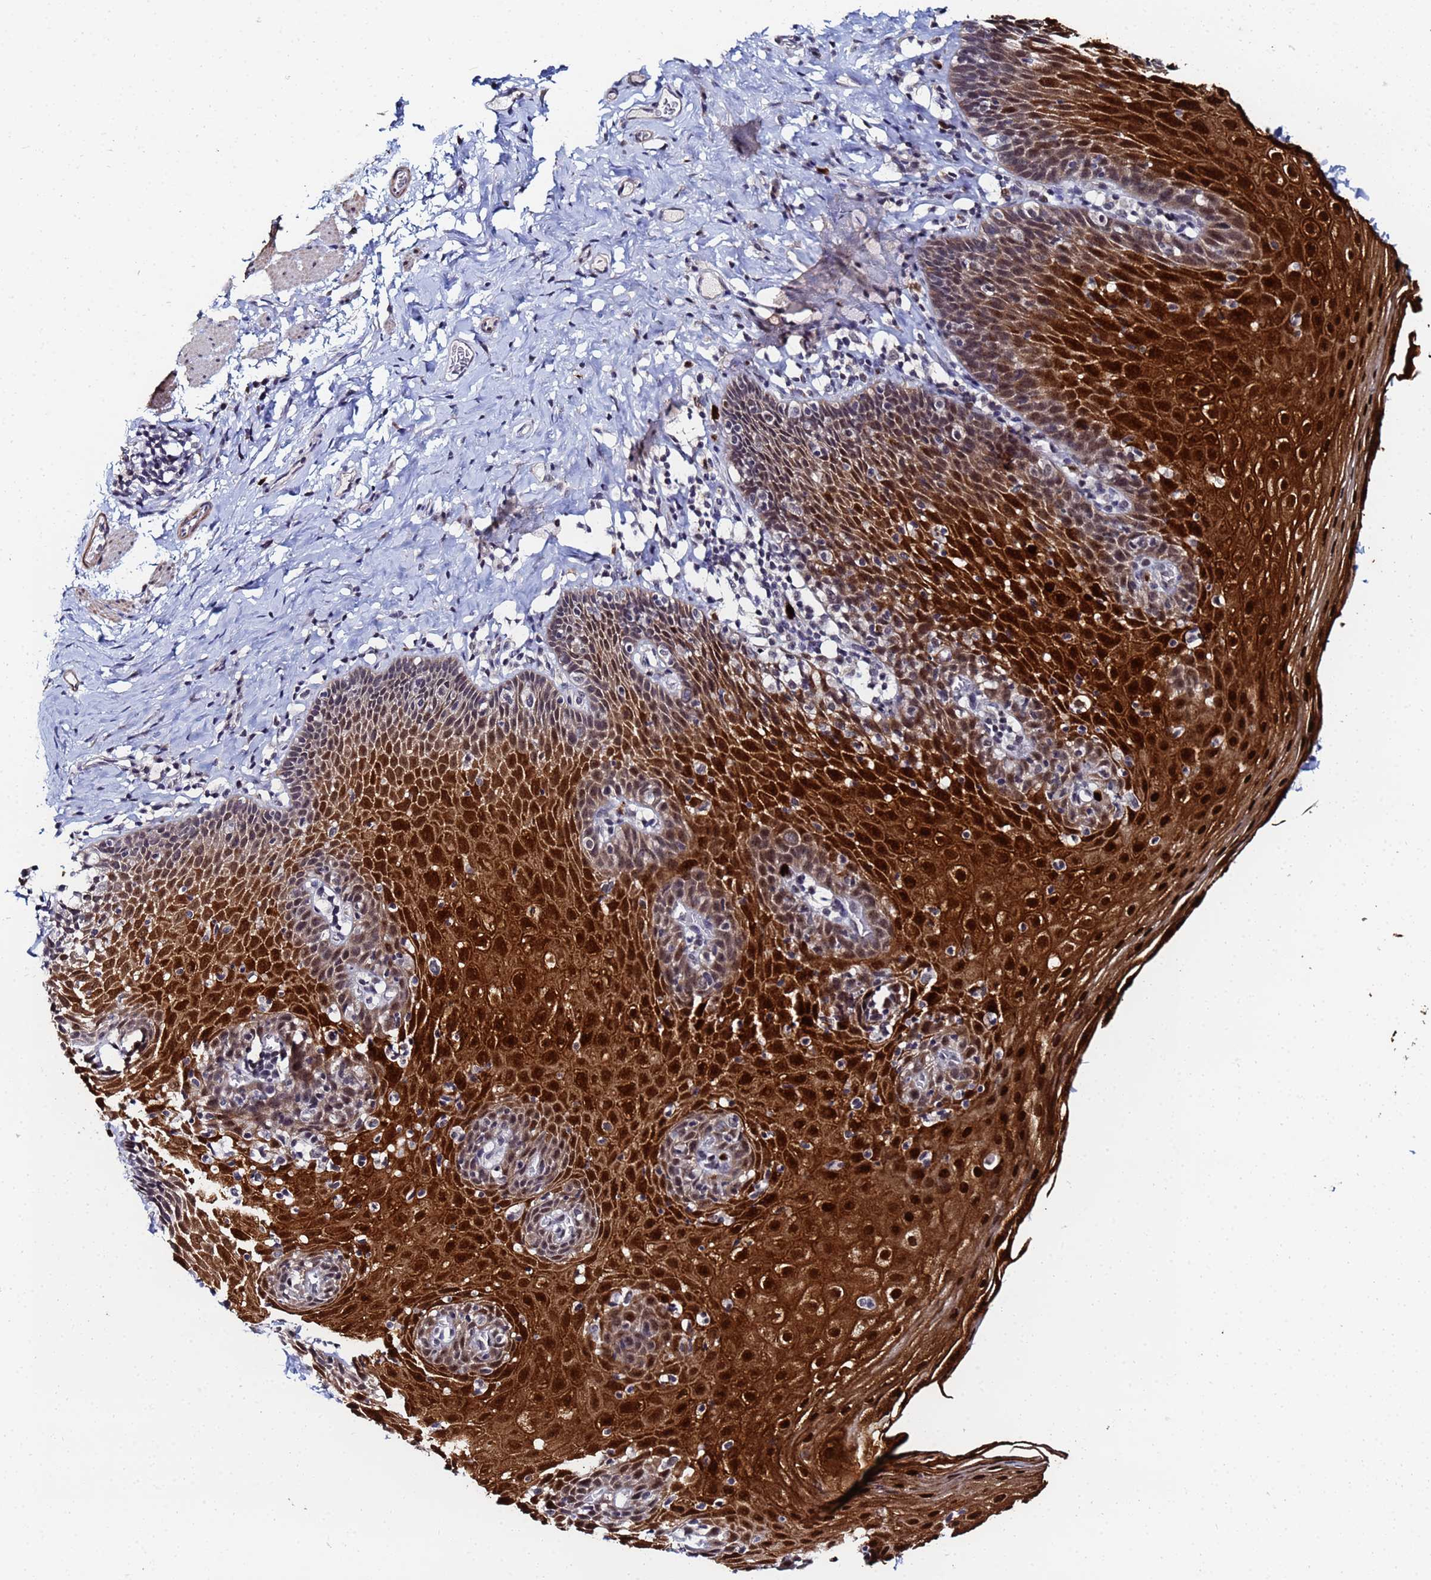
{"staining": {"intensity": "strong", "quantity": "25%-75%", "location": "cytoplasmic/membranous,nuclear"}, "tissue": "esophagus", "cell_type": "Squamous epithelial cells", "image_type": "normal", "snomed": [{"axis": "morphology", "description": "Normal tissue, NOS"}, {"axis": "topography", "description": "Esophagus"}], "caption": "Immunohistochemical staining of benign esophagus exhibits 25%-75% levels of strong cytoplasmic/membranous,nuclear protein staining in approximately 25%-75% of squamous epithelial cells. (brown staining indicates protein expression, while blue staining denotes nuclei).", "gene": "MTCL1", "patient": {"sex": "female", "age": 61}}